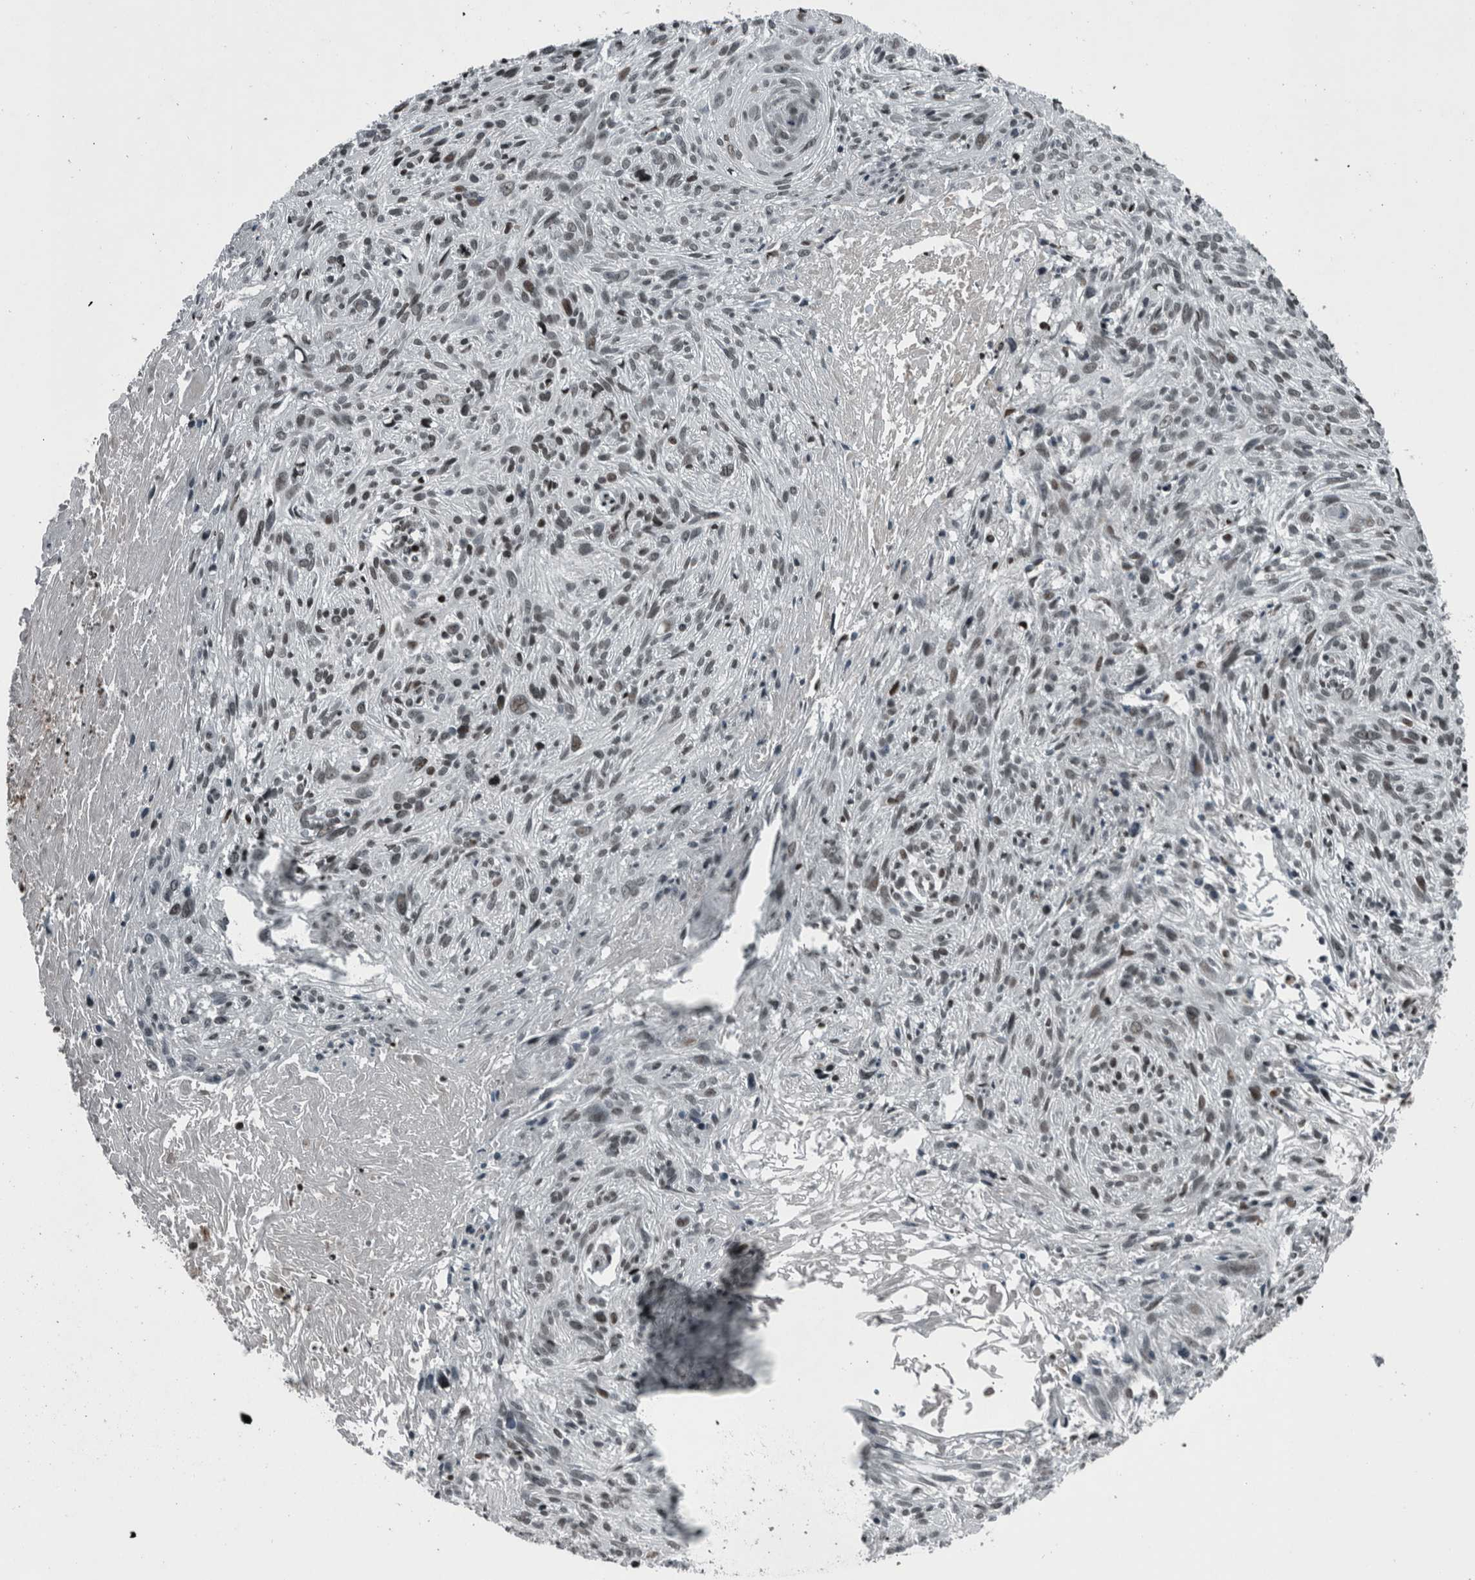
{"staining": {"intensity": "weak", "quantity": ">75%", "location": "nuclear"}, "tissue": "cervical cancer", "cell_type": "Tumor cells", "image_type": "cancer", "snomed": [{"axis": "morphology", "description": "Squamous cell carcinoma, NOS"}, {"axis": "topography", "description": "Cervix"}], "caption": "Weak nuclear staining for a protein is identified in approximately >75% of tumor cells of squamous cell carcinoma (cervical) using immunohistochemistry (IHC).", "gene": "UNC50", "patient": {"sex": "female", "age": 51}}